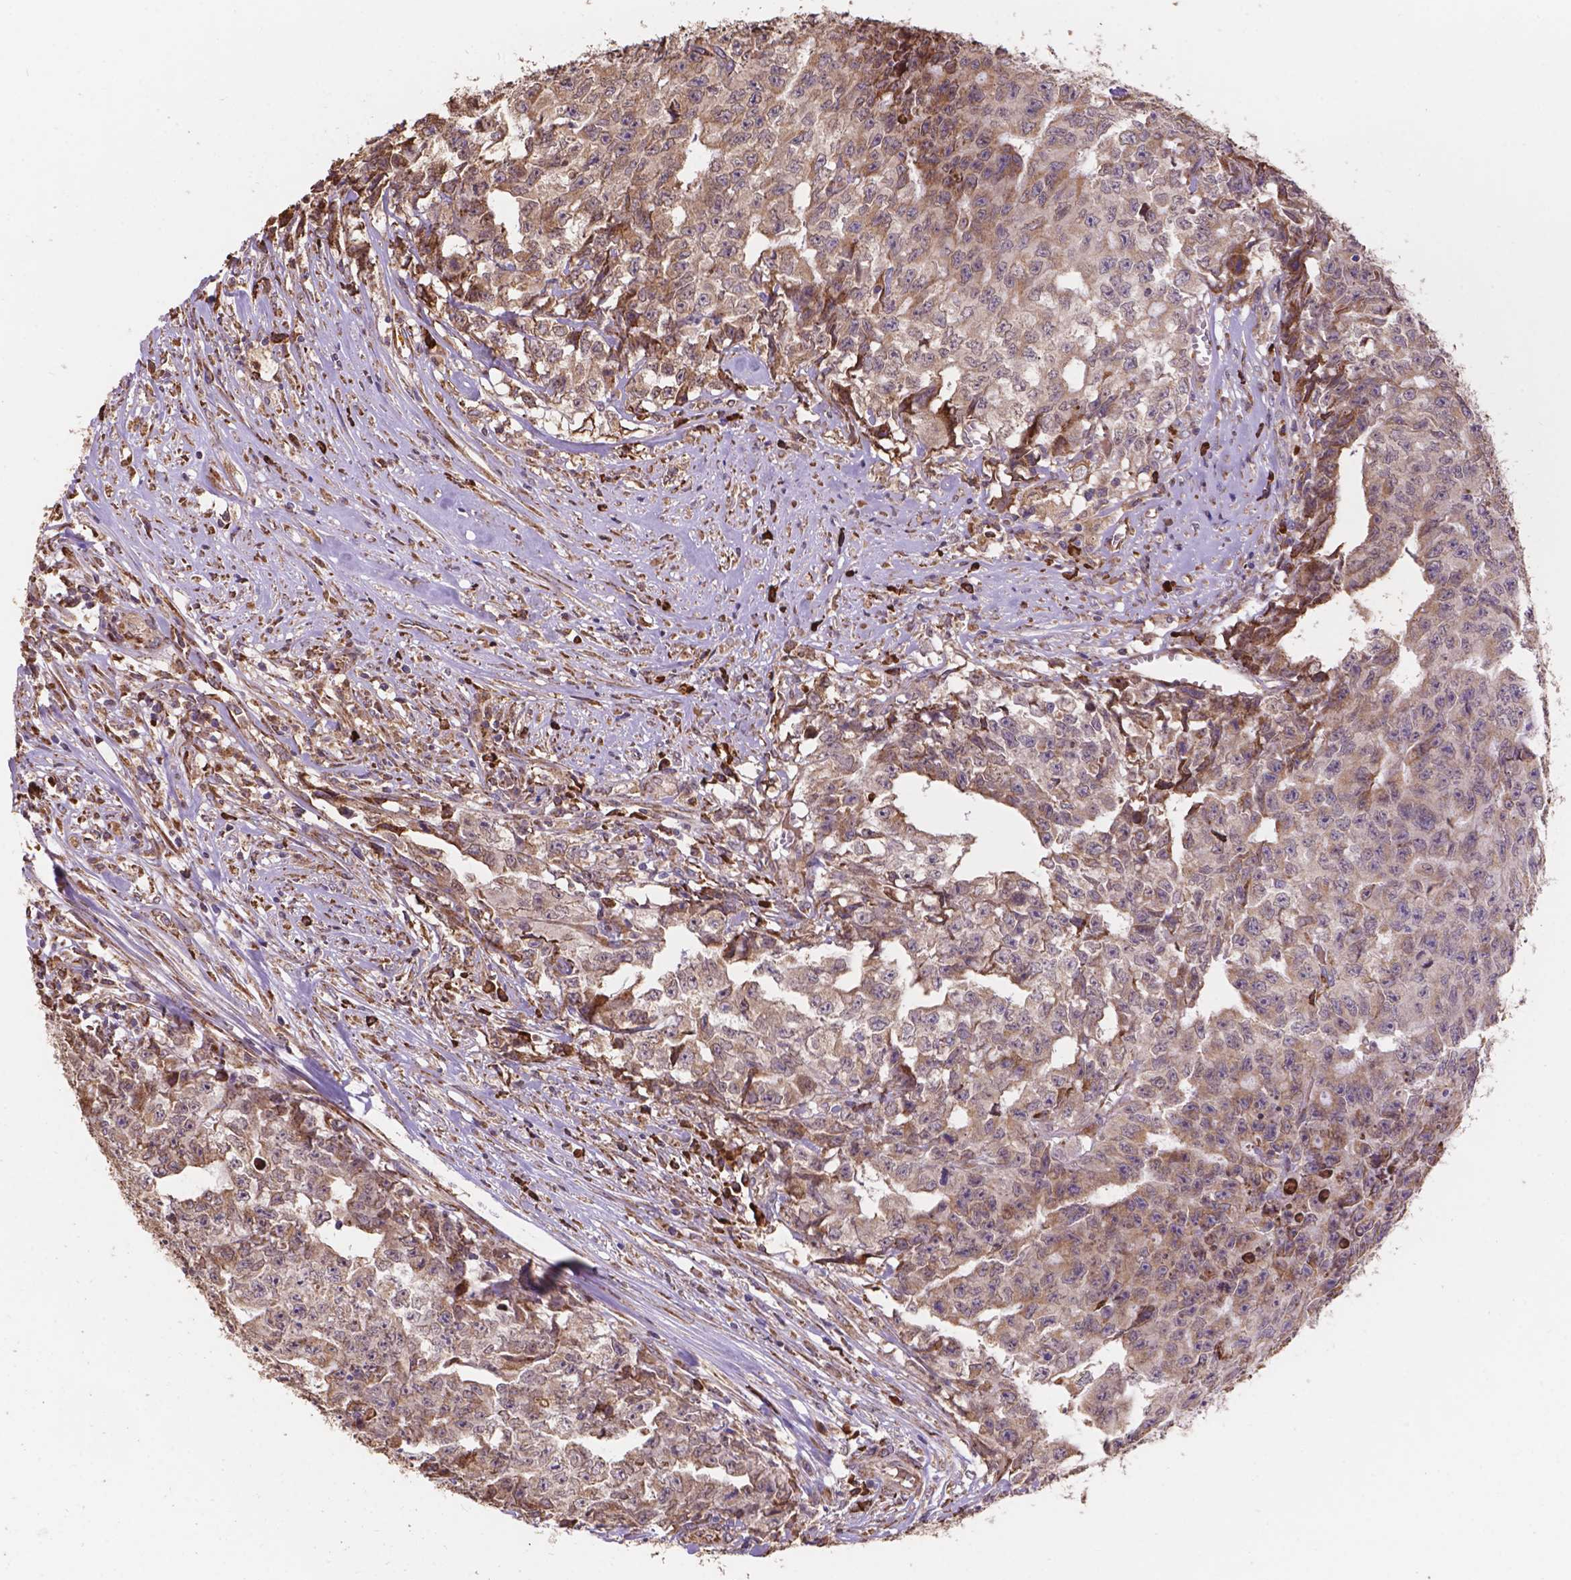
{"staining": {"intensity": "weak", "quantity": "25%-75%", "location": "cytoplasmic/membranous"}, "tissue": "testis cancer", "cell_type": "Tumor cells", "image_type": "cancer", "snomed": [{"axis": "morphology", "description": "Carcinoma, Embryonal, NOS"}, {"axis": "morphology", "description": "Teratoma, malignant, NOS"}, {"axis": "topography", "description": "Testis"}], "caption": "IHC photomicrograph of neoplastic tissue: testis cancer stained using immunohistochemistry exhibits low levels of weak protein expression localized specifically in the cytoplasmic/membranous of tumor cells, appearing as a cytoplasmic/membranous brown color.", "gene": "IPO11", "patient": {"sex": "male", "age": 24}}